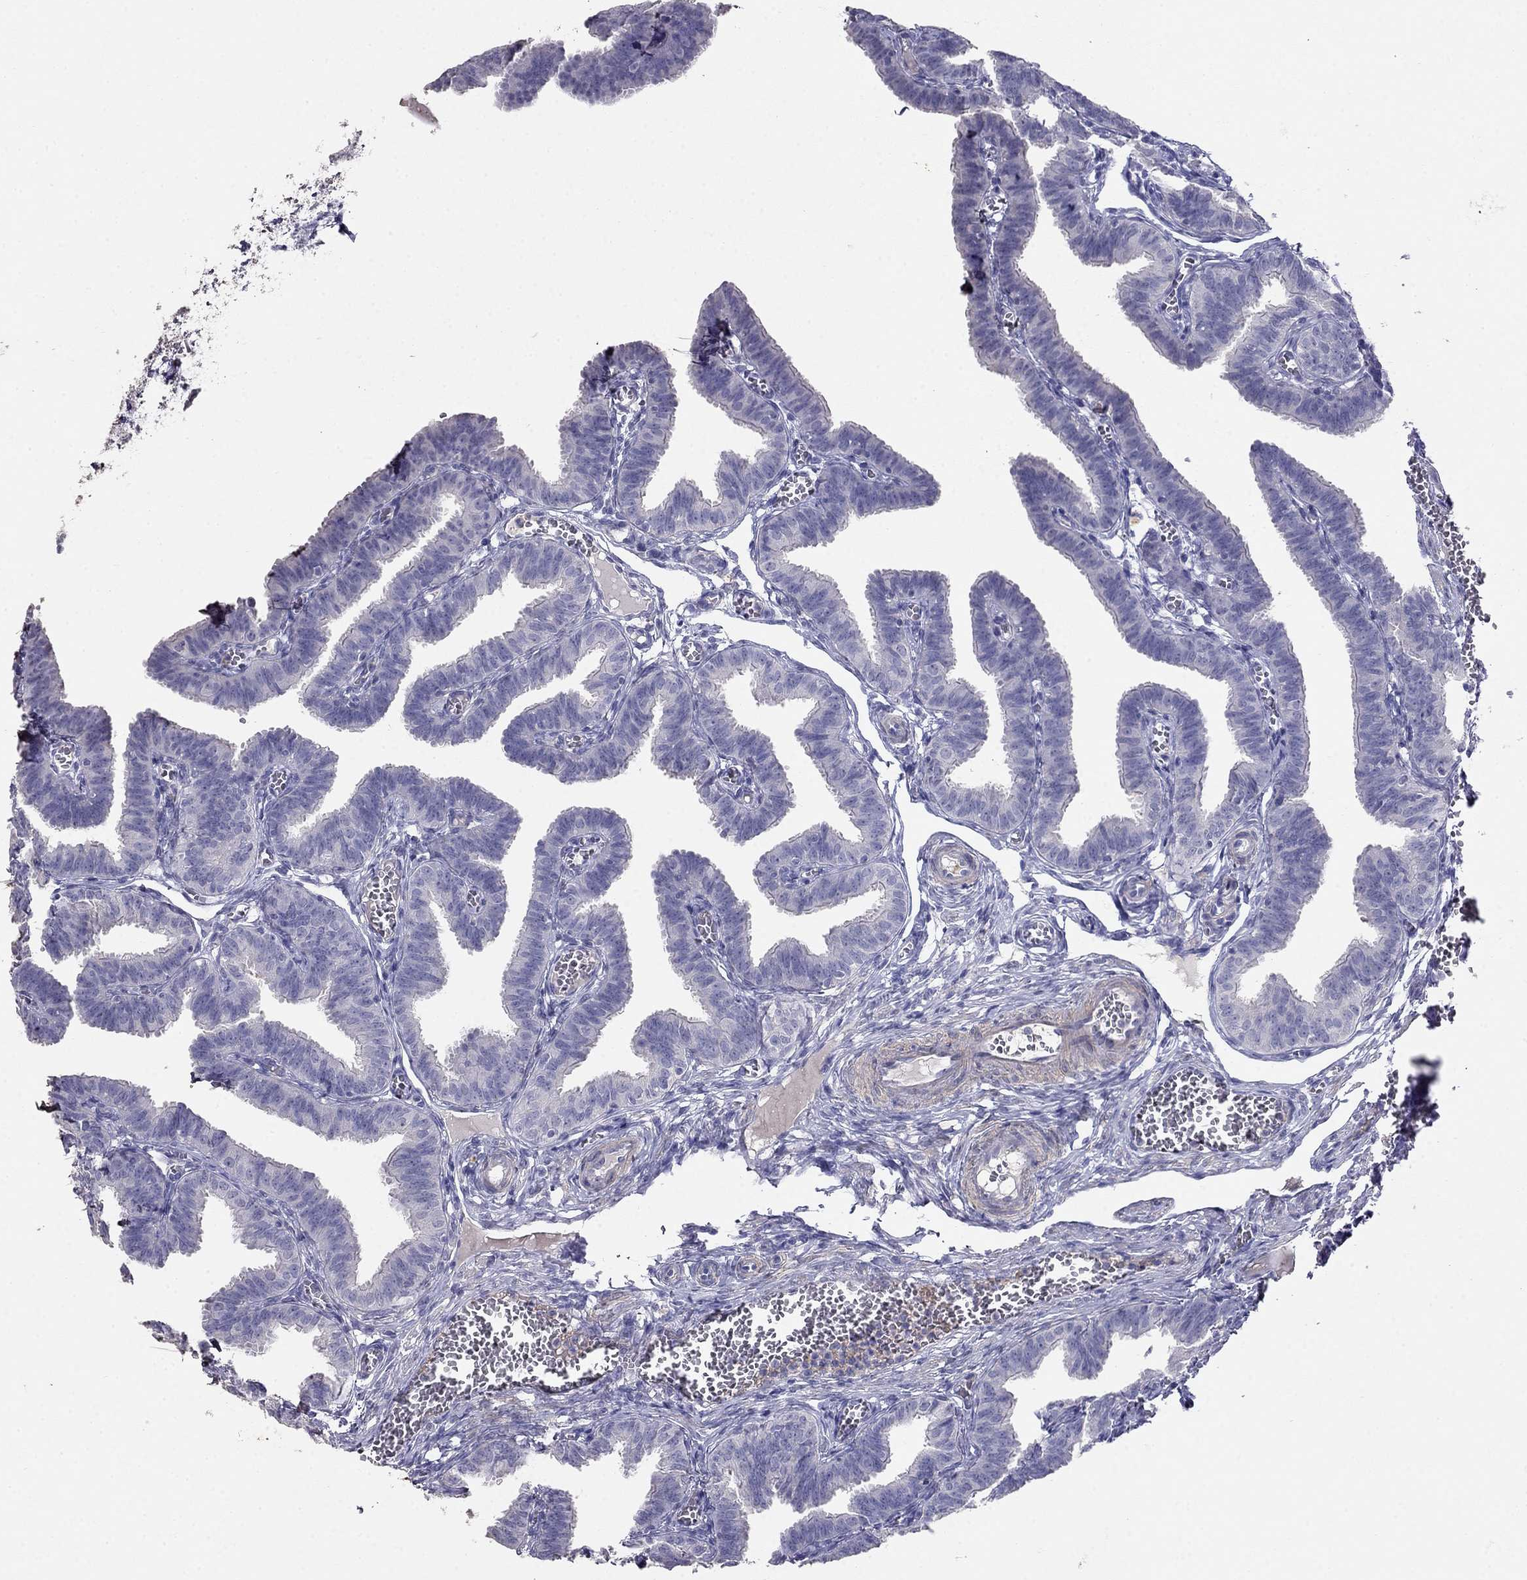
{"staining": {"intensity": "negative", "quantity": "none", "location": "none"}, "tissue": "fallopian tube", "cell_type": "Glandular cells", "image_type": "normal", "snomed": [{"axis": "morphology", "description": "Normal tissue, NOS"}, {"axis": "topography", "description": "Fallopian tube"}], "caption": "A high-resolution photomicrograph shows immunohistochemistry staining of unremarkable fallopian tube, which displays no significant staining in glandular cells.", "gene": "LY6H", "patient": {"sex": "female", "age": 25}}